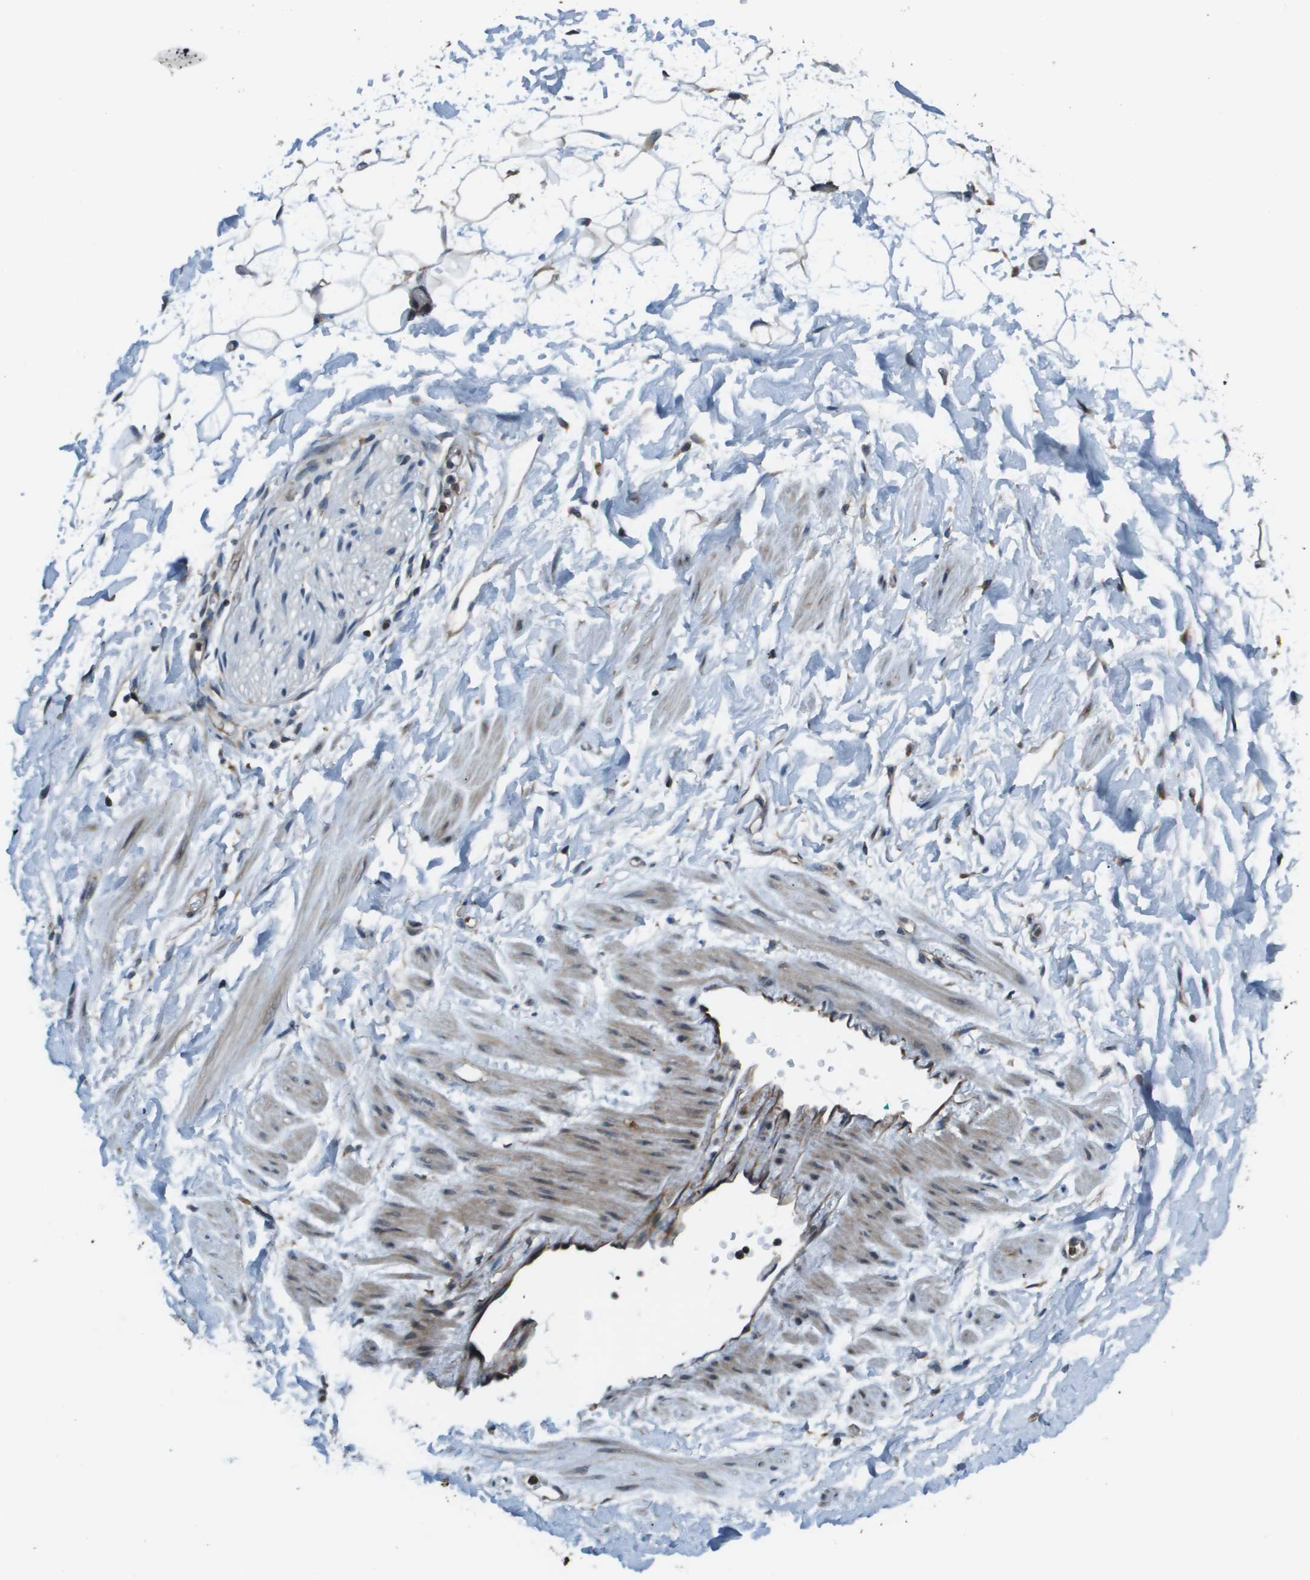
{"staining": {"intensity": "negative", "quantity": "none", "location": "none"}, "tissue": "adipose tissue", "cell_type": "Adipocytes", "image_type": "normal", "snomed": [{"axis": "morphology", "description": "Normal tissue, NOS"}, {"axis": "topography", "description": "Soft tissue"}], "caption": "Immunohistochemistry (IHC) photomicrograph of normal human adipose tissue stained for a protein (brown), which displays no expression in adipocytes. (DAB immunohistochemistry, high magnification).", "gene": "EIF3B", "patient": {"sex": "male", "age": 72}}